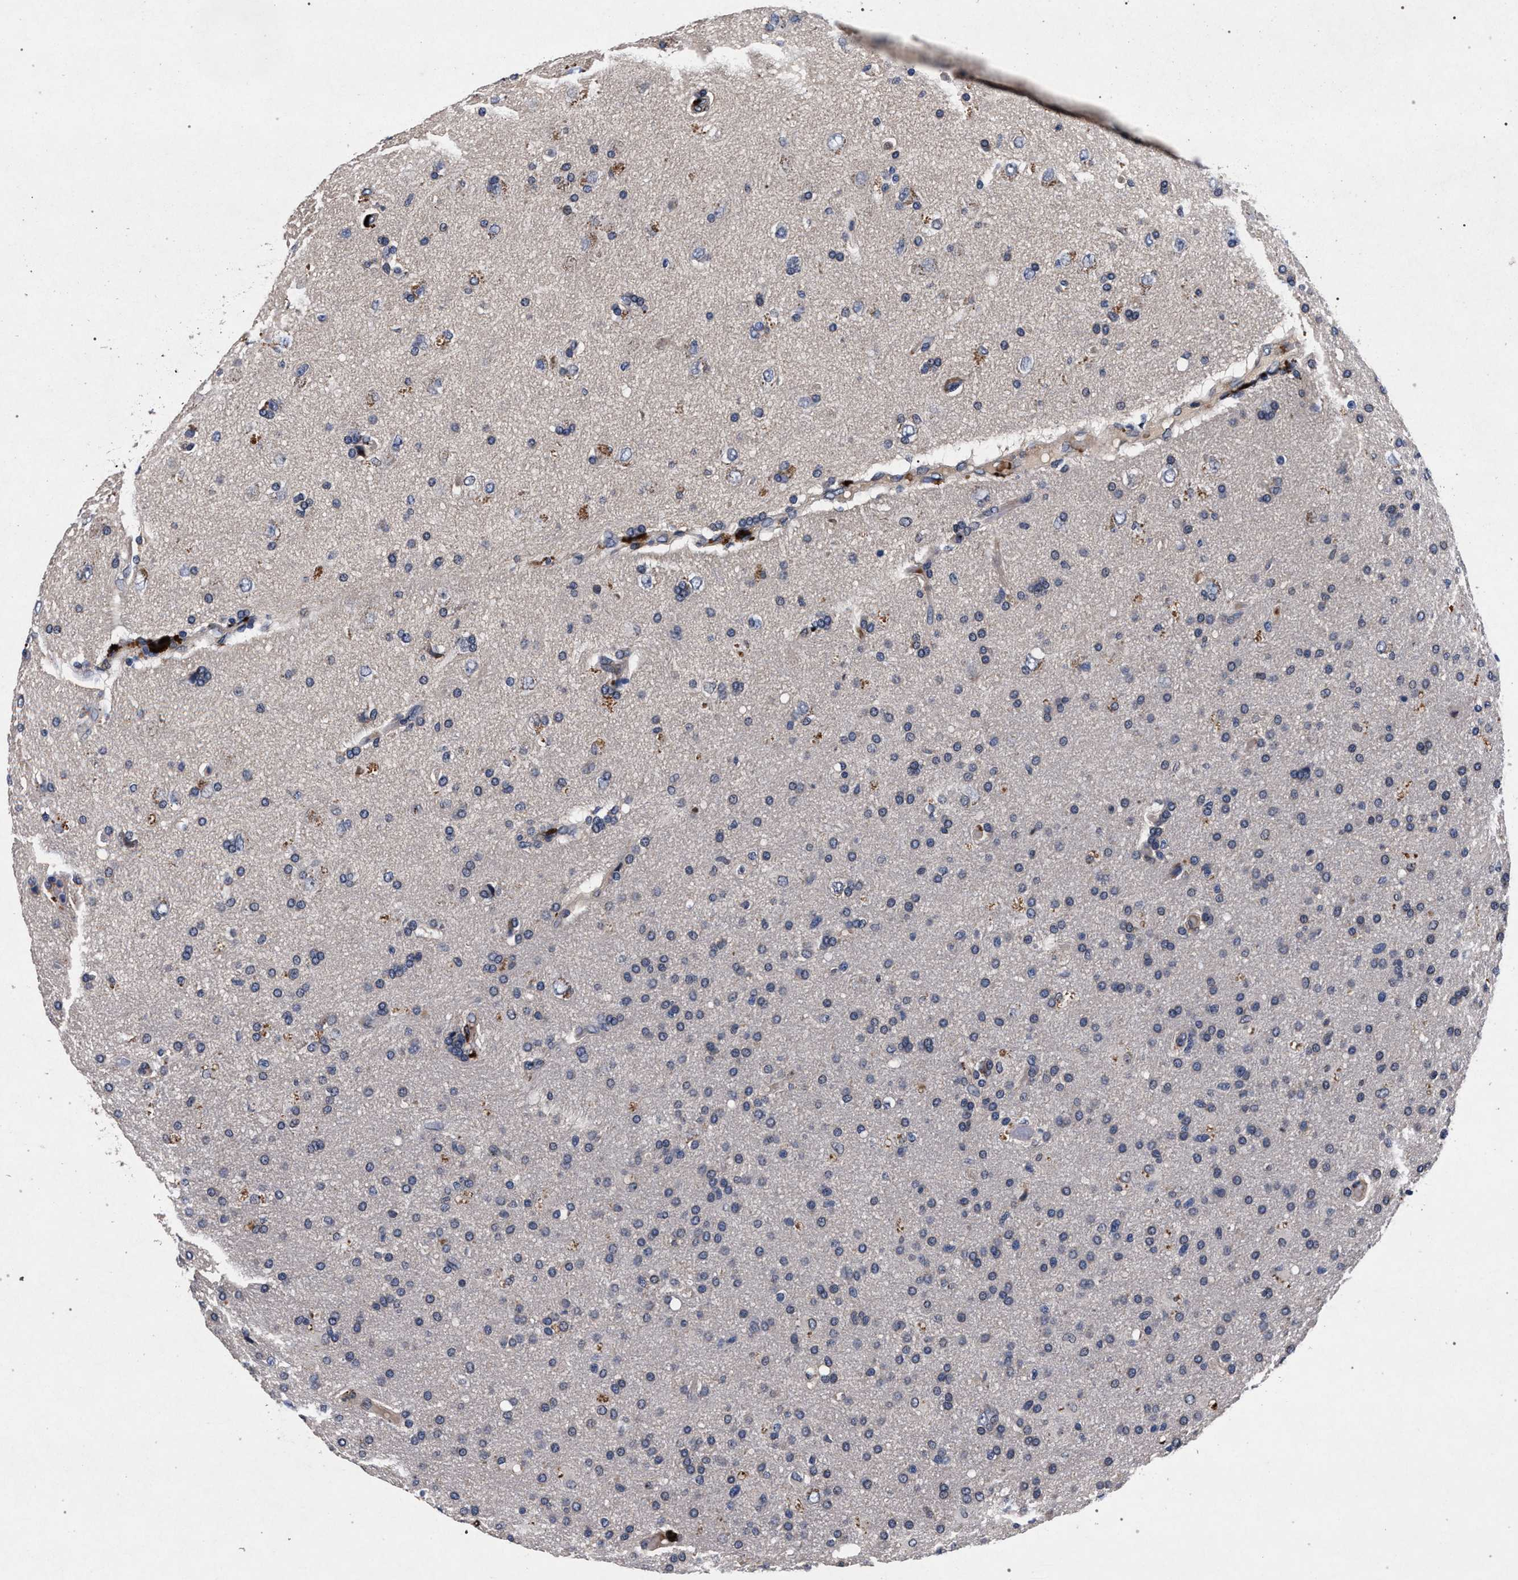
{"staining": {"intensity": "moderate", "quantity": "<25%", "location": "cytoplasmic/membranous"}, "tissue": "glioma", "cell_type": "Tumor cells", "image_type": "cancer", "snomed": [{"axis": "morphology", "description": "Glioma, malignant, High grade"}, {"axis": "topography", "description": "Brain"}], "caption": "Malignant glioma (high-grade) was stained to show a protein in brown. There is low levels of moderate cytoplasmic/membranous positivity in approximately <25% of tumor cells. (DAB IHC, brown staining for protein, blue staining for nuclei).", "gene": "NEK7", "patient": {"sex": "male", "age": 72}}